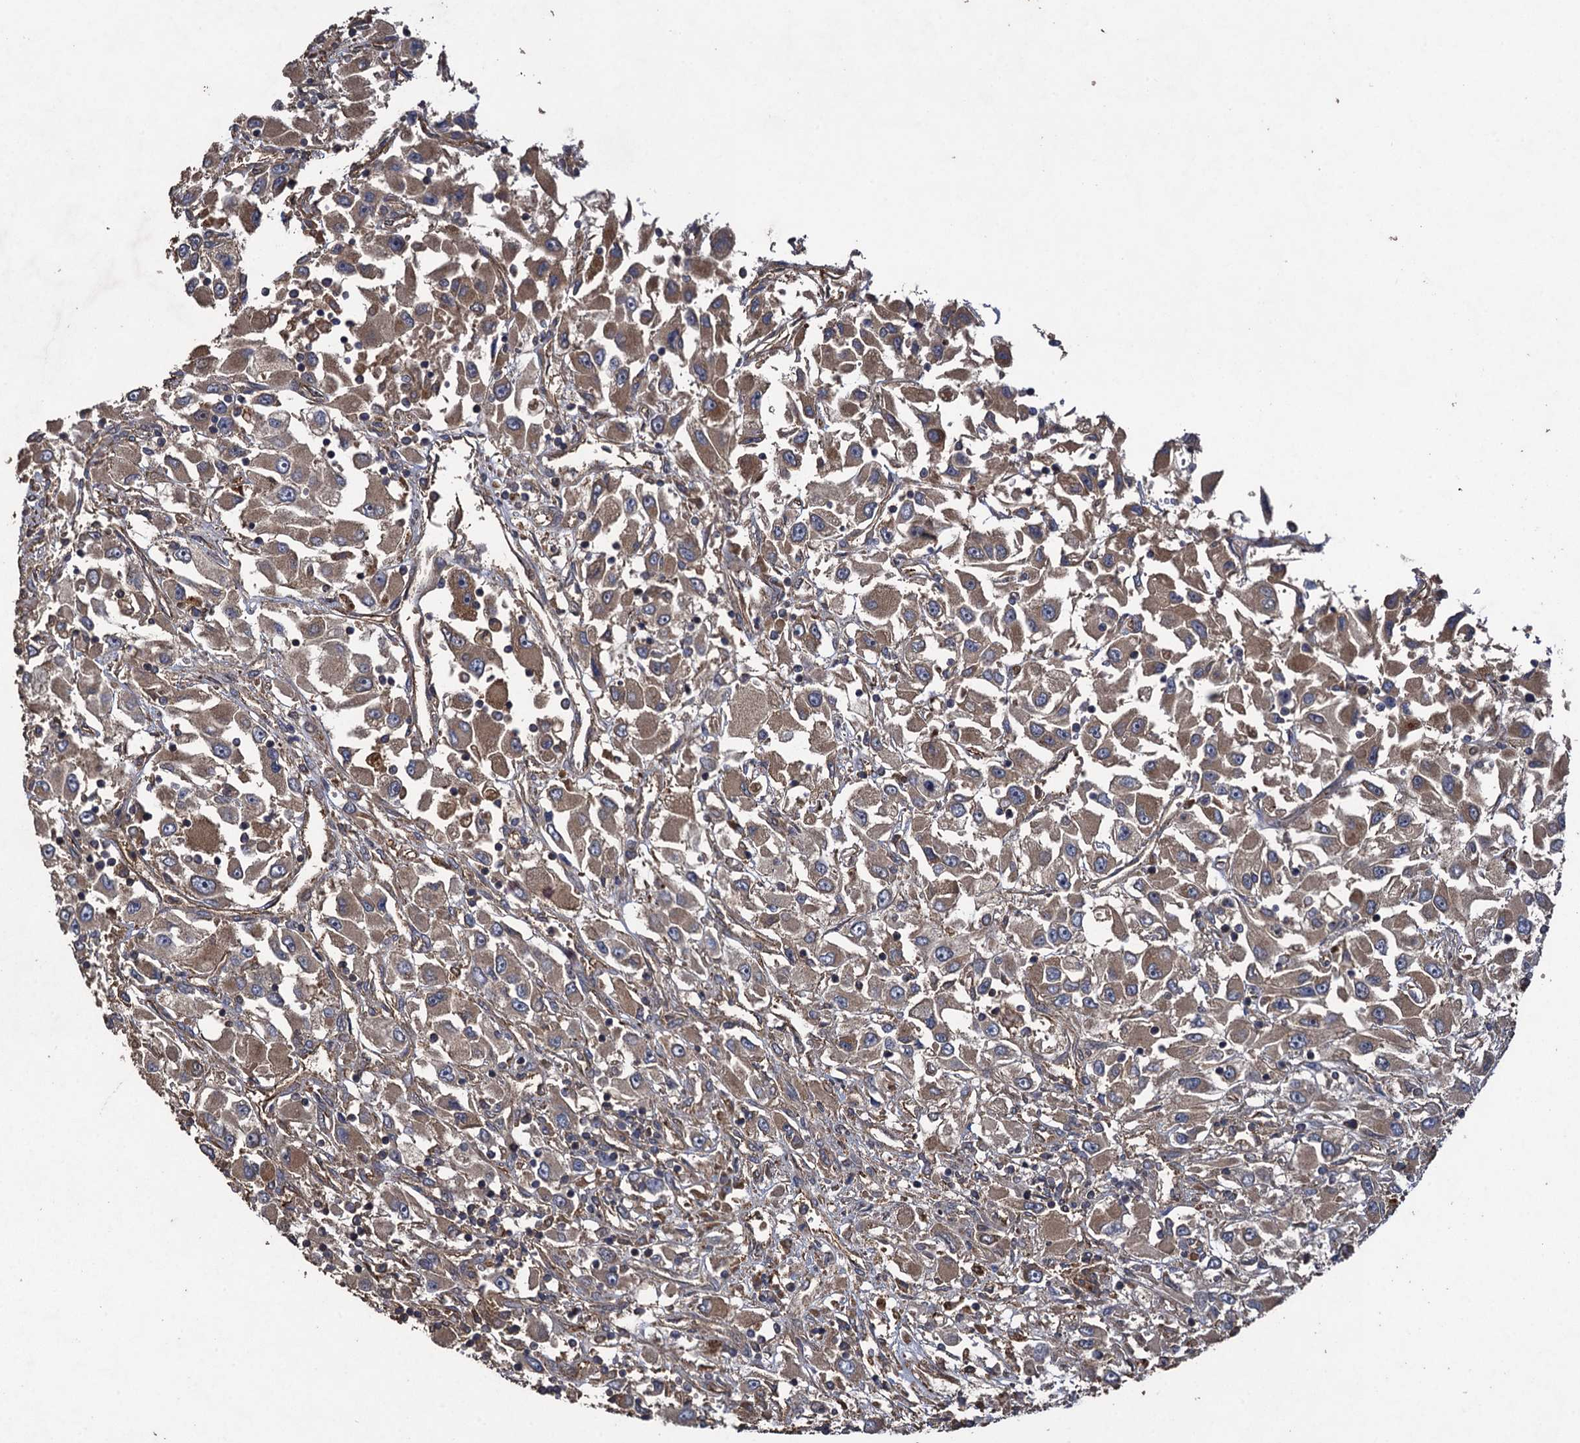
{"staining": {"intensity": "moderate", "quantity": ">75%", "location": "cytoplasmic/membranous"}, "tissue": "renal cancer", "cell_type": "Tumor cells", "image_type": "cancer", "snomed": [{"axis": "morphology", "description": "Adenocarcinoma, NOS"}, {"axis": "topography", "description": "Kidney"}], "caption": "A photomicrograph showing moderate cytoplasmic/membranous expression in about >75% of tumor cells in renal adenocarcinoma, as visualized by brown immunohistochemical staining.", "gene": "TXNDC11", "patient": {"sex": "female", "age": 52}}